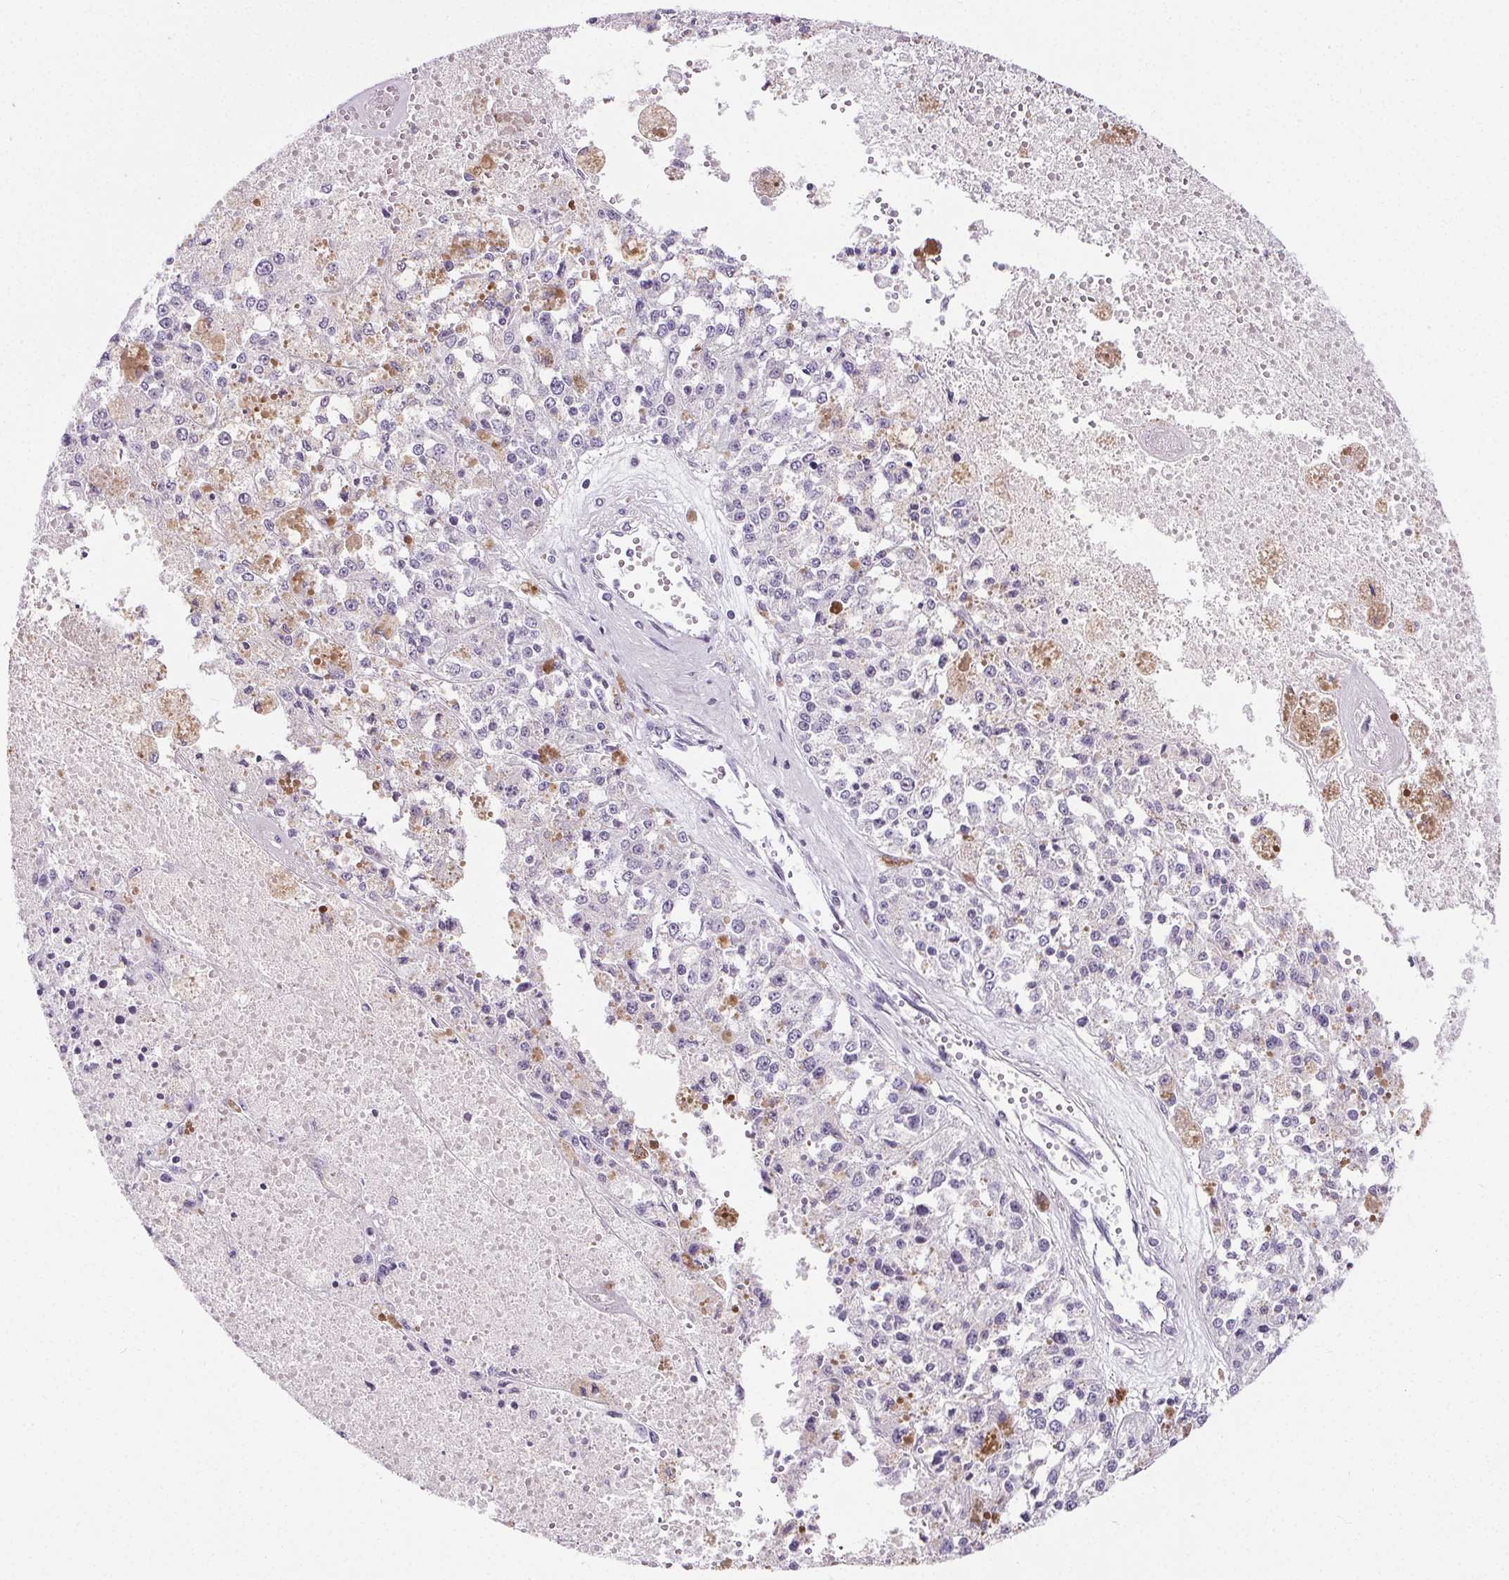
{"staining": {"intensity": "negative", "quantity": "none", "location": "none"}, "tissue": "melanoma", "cell_type": "Tumor cells", "image_type": "cancer", "snomed": [{"axis": "morphology", "description": "Malignant melanoma, Metastatic site"}, {"axis": "topography", "description": "Lymph node"}], "caption": "Immunohistochemistry of human melanoma displays no staining in tumor cells.", "gene": "ELAVL2", "patient": {"sex": "female", "age": 64}}